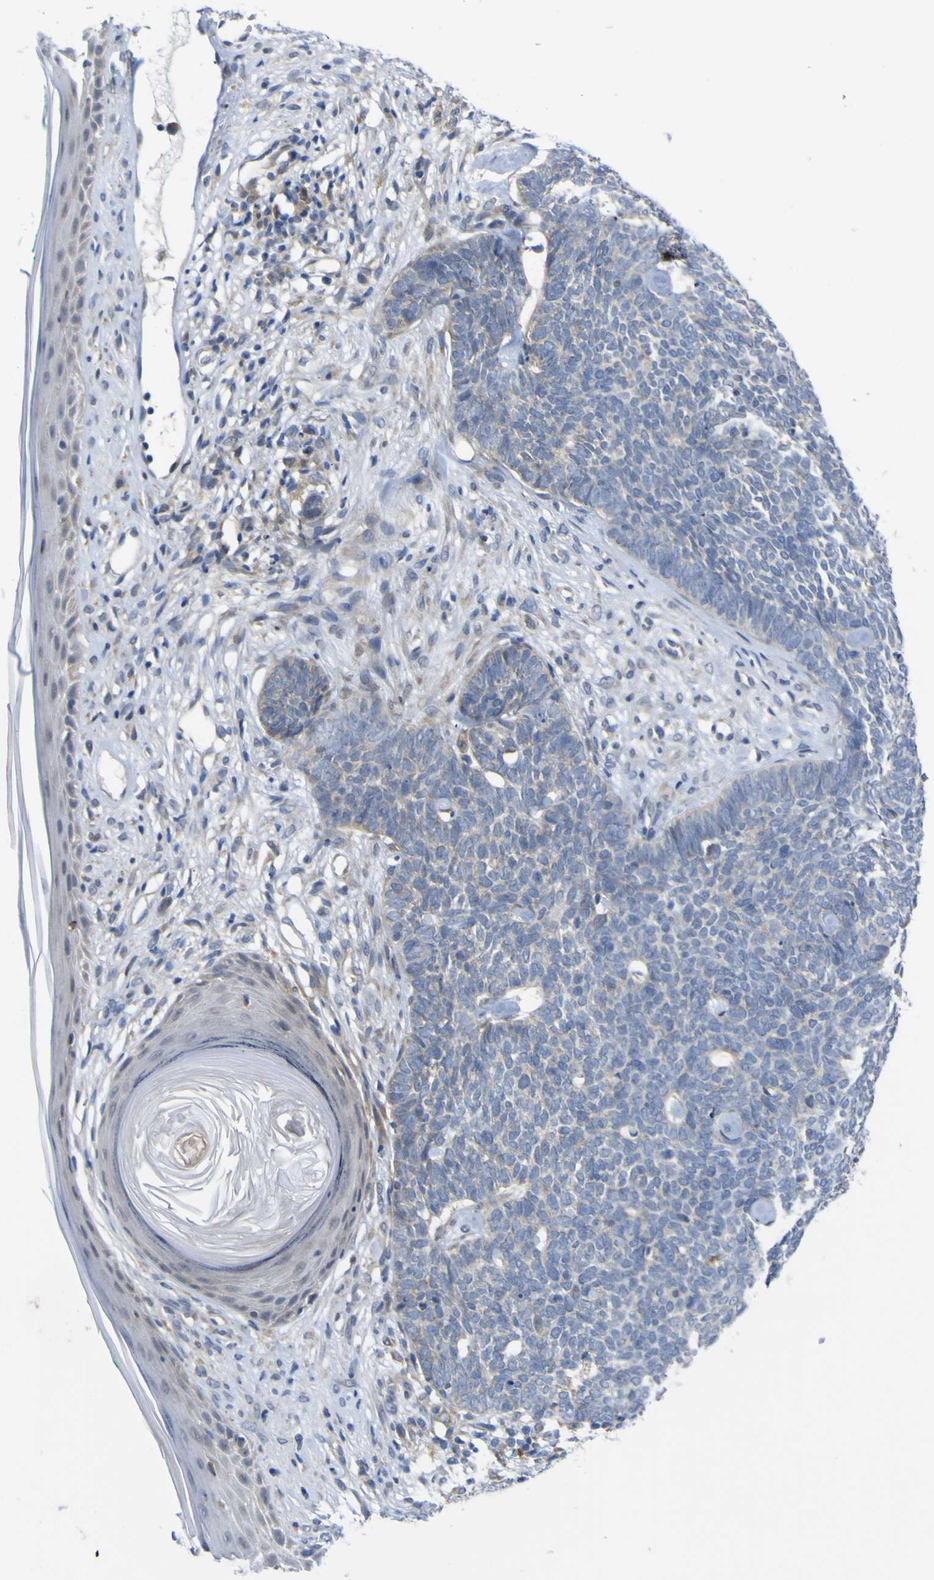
{"staining": {"intensity": "negative", "quantity": "none", "location": "none"}, "tissue": "skin cancer", "cell_type": "Tumor cells", "image_type": "cancer", "snomed": [{"axis": "morphology", "description": "Basal cell carcinoma"}, {"axis": "topography", "description": "Skin"}], "caption": "The image reveals no staining of tumor cells in basal cell carcinoma (skin).", "gene": "TNFRSF11A", "patient": {"sex": "female", "age": 84}}